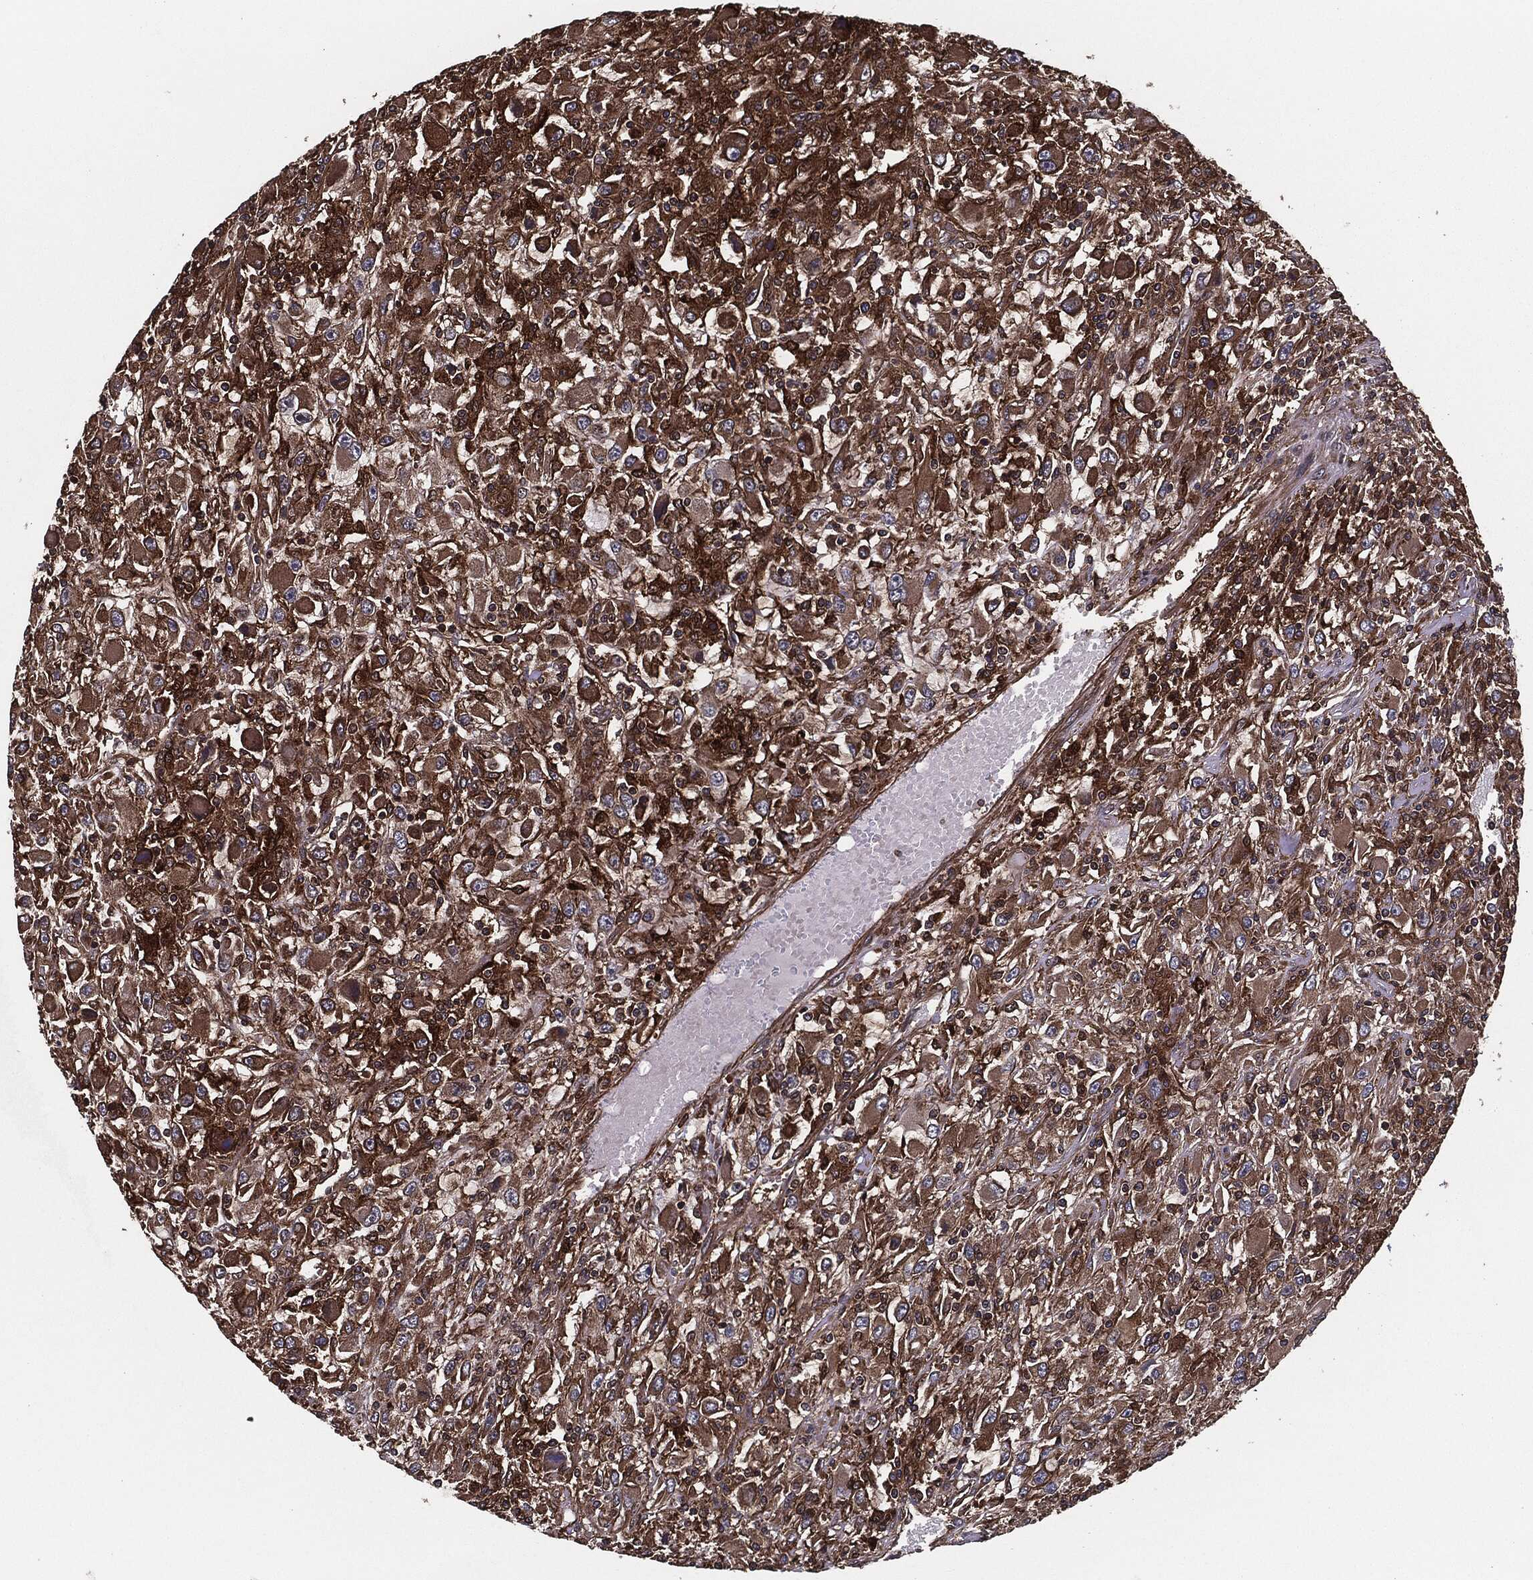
{"staining": {"intensity": "strong", "quantity": "25%-75%", "location": "cytoplasmic/membranous"}, "tissue": "renal cancer", "cell_type": "Tumor cells", "image_type": "cancer", "snomed": [{"axis": "morphology", "description": "Adenocarcinoma, NOS"}, {"axis": "topography", "description": "Kidney"}], "caption": "Tumor cells demonstrate high levels of strong cytoplasmic/membranous expression in approximately 25%-75% of cells in human renal cancer.", "gene": "RAP1GDS1", "patient": {"sex": "female", "age": 67}}